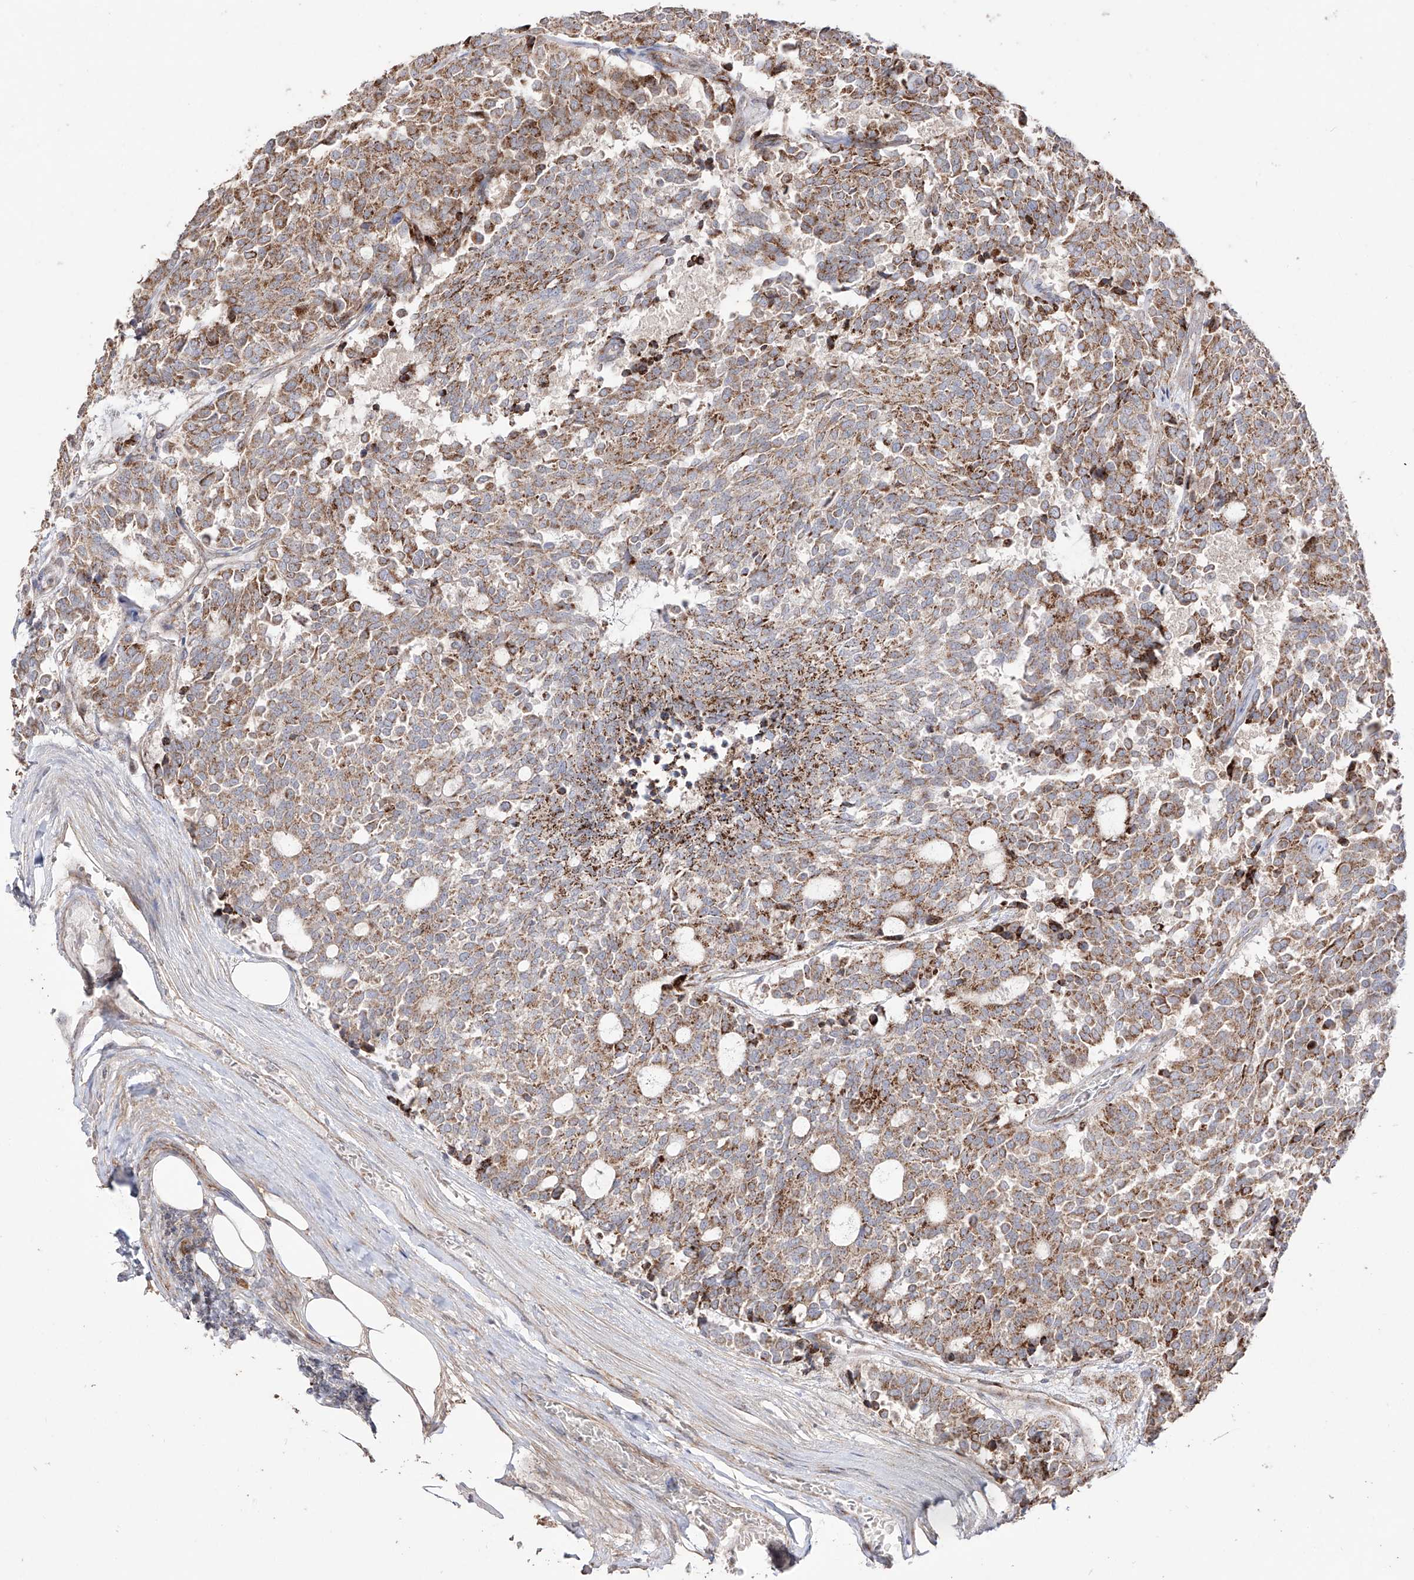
{"staining": {"intensity": "moderate", "quantity": ">75%", "location": "cytoplasmic/membranous"}, "tissue": "carcinoid", "cell_type": "Tumor cells", "image_type": "cancer", "snomed": [{"axis": "morphology", "description": "Carcinoid, malignant, NOS"}, {"axis": "topography", "description": "Pancreas"}], "caption": "An image of carcinoid stained for a protein displays moderate cytoplasmic/membranous brown staining in tumor cells.", "gene": "YKT6", "patient": {"sex": "female", "age": 54}}